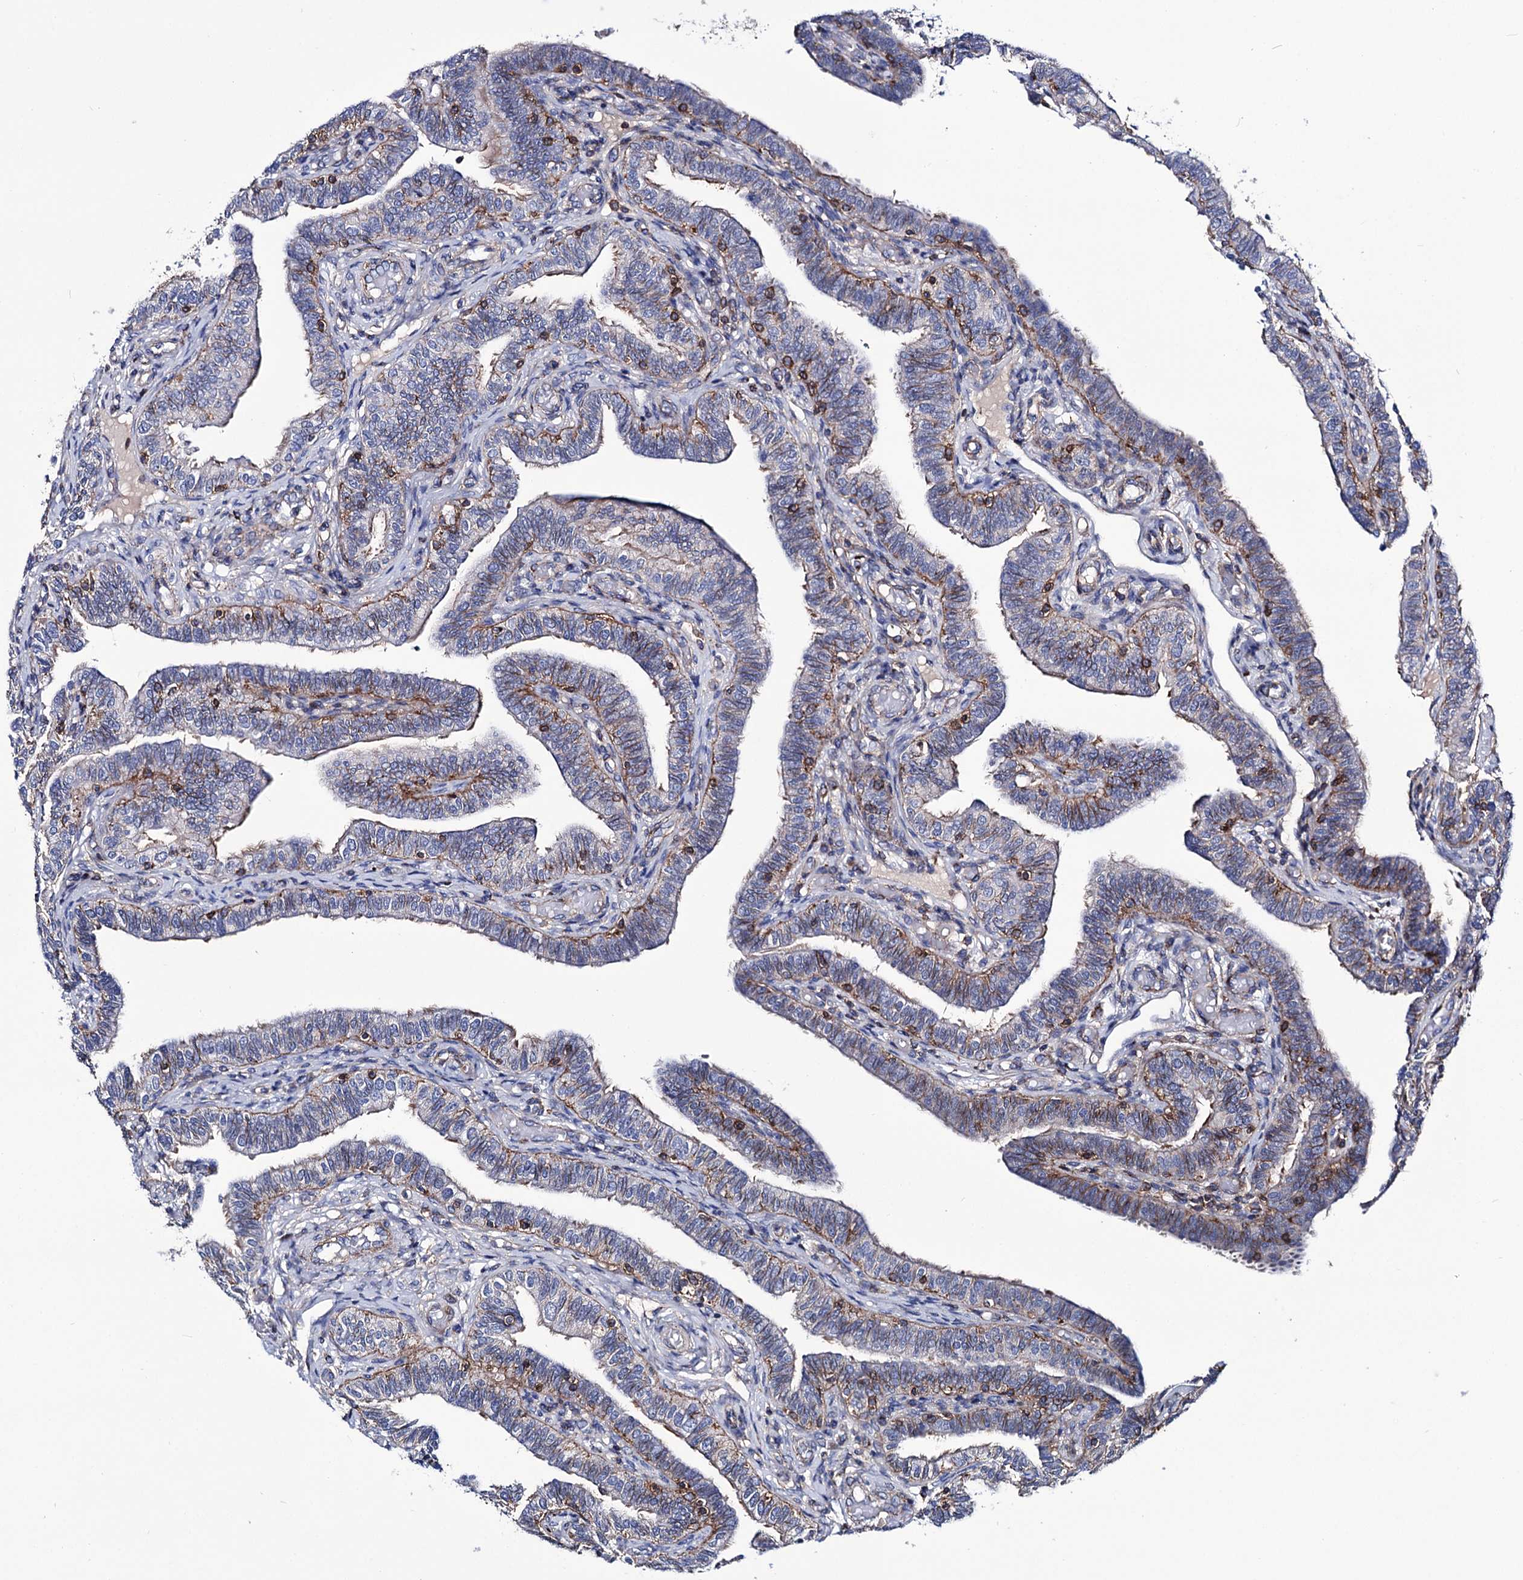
{"staining": {"intensity": "weak", "quantity": "25%-75%", "location": "cytoplasmic/membranous"}, "tissue": "fallopian tube", "cell_type": "Glandular cells", "image_type": "normal", "snomed": [{"axis": "morphology", "description": "Normal tissue, NOS"}, {"axis": "topography", "description": "Fallopian tube"}], "caption": "Immunohistochemistry of unremarkable human fallopian tube demonstrates low levels of weak cytoplasmic/membranous positivity in approximately 25%-75% of glandular cells.", "gene": "DEF6", "patient": {"sex": "female", "age": 39}}